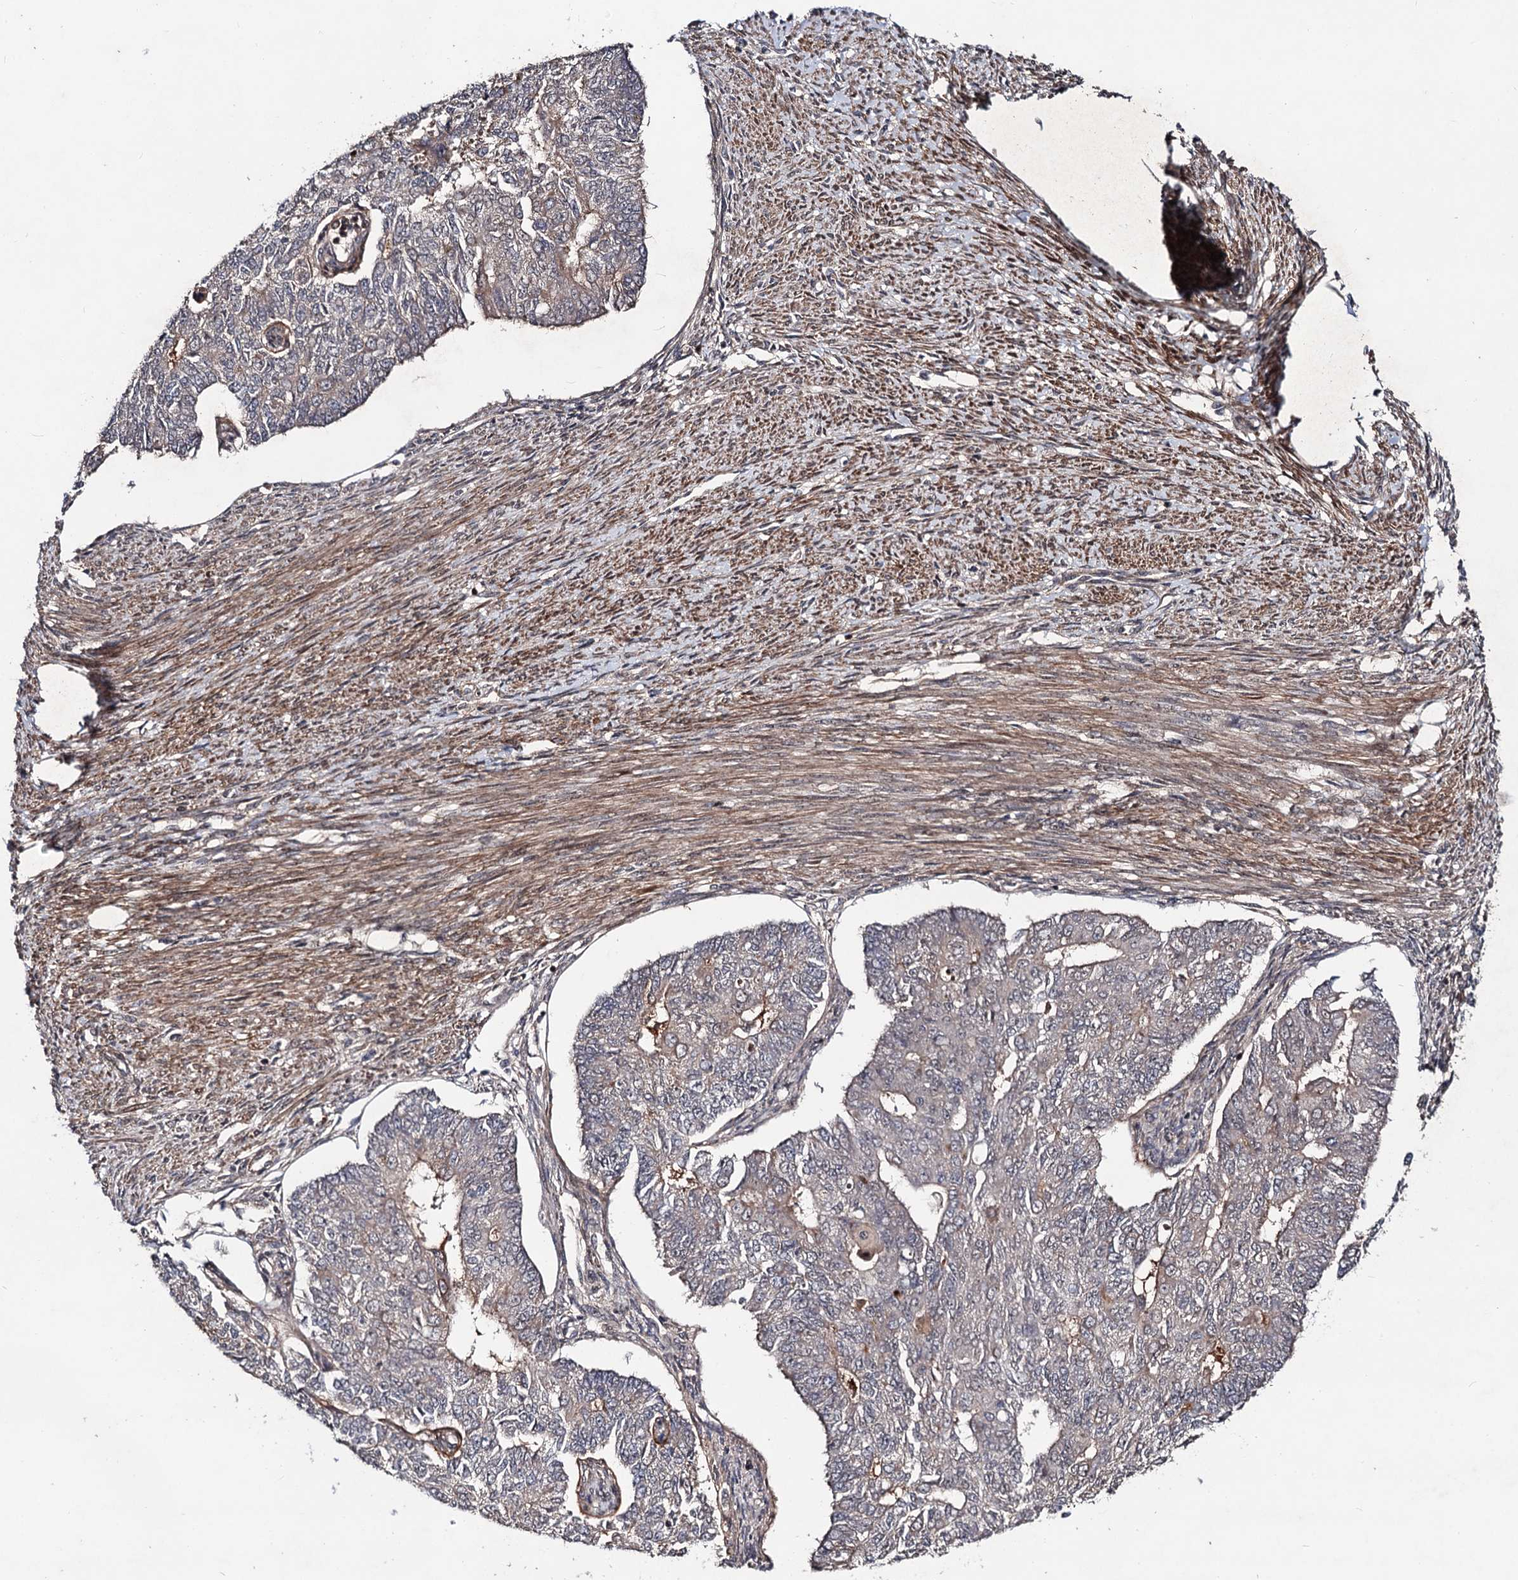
{"staining": {"intensity": "weak", "quantity": "<25%", "location": "cytoplasmic/membranous"}, "tissue": "endometrial cancer", "cell_type": "Tumor cells", "image_type": "cancer", "snomed": [{"axis": "morphology", "description": "Adenocarcinoma, NOS"}, {"axis": "topography", "description": "Endometrium"}], "caption": "This is a micrograph of immunohistochemistry (IHC) staining of endometrial adenocarcinoma, which shows no positivity in tumor cells.", "gene": "KXD1", "patient": {"sex": "female", "age": 32}}